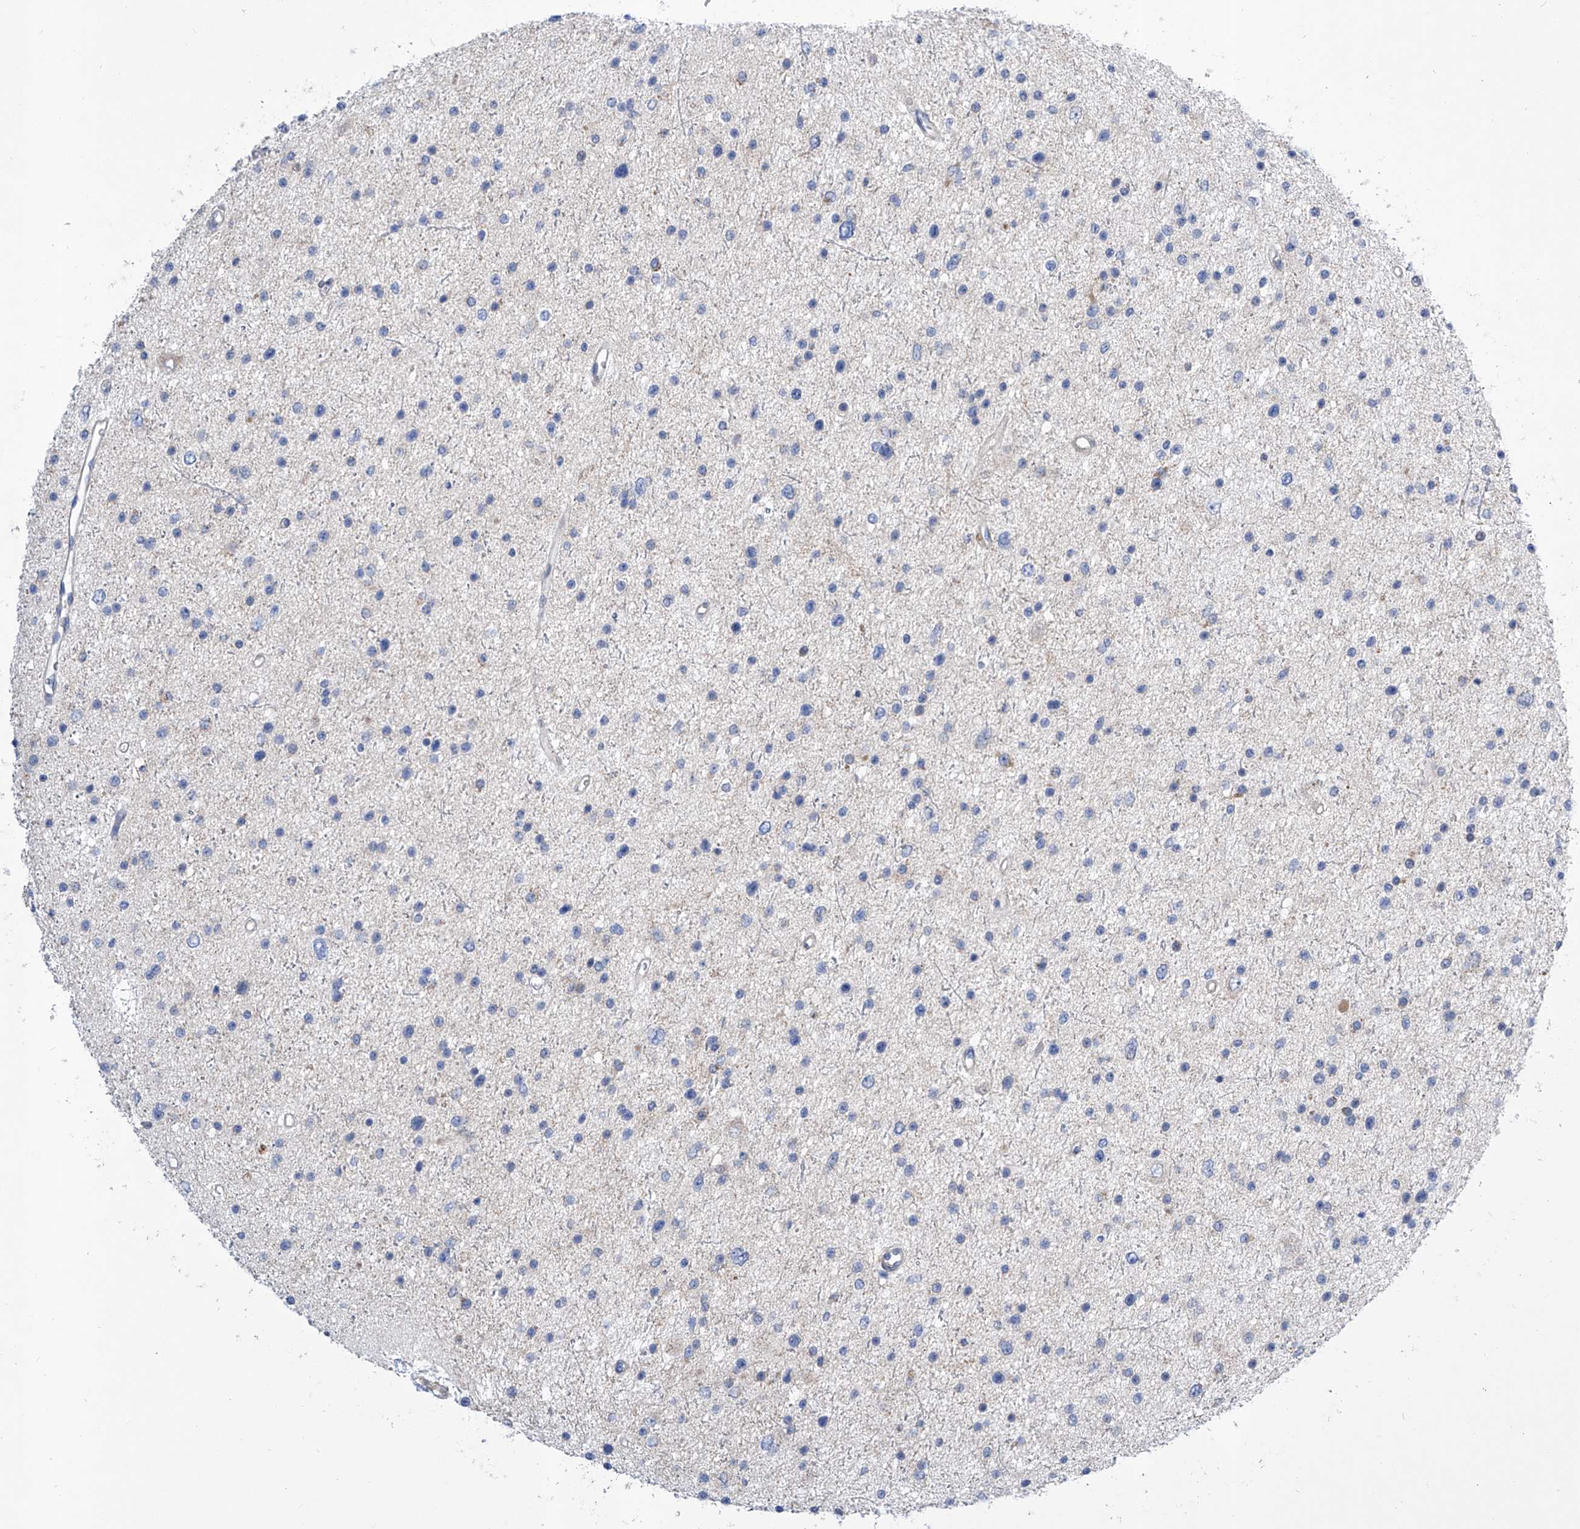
{"staining": {"intensity": "negative", "quantity": "none", "location": "none"}, "tissue": "glioma", "cell_type": "Tumor cells", "image_type": "cancer", "snomed": [{"axis": "morphology", "description": "Glioma, malignant, Low grade"}, {"axis": "topography", "description": "Brain"}], "caption": "Immunohistochemistry of glioma reveals no staining in tumor cells.", "gene": "SRBD1", "patient": {"sex": "female", "age": 37}}